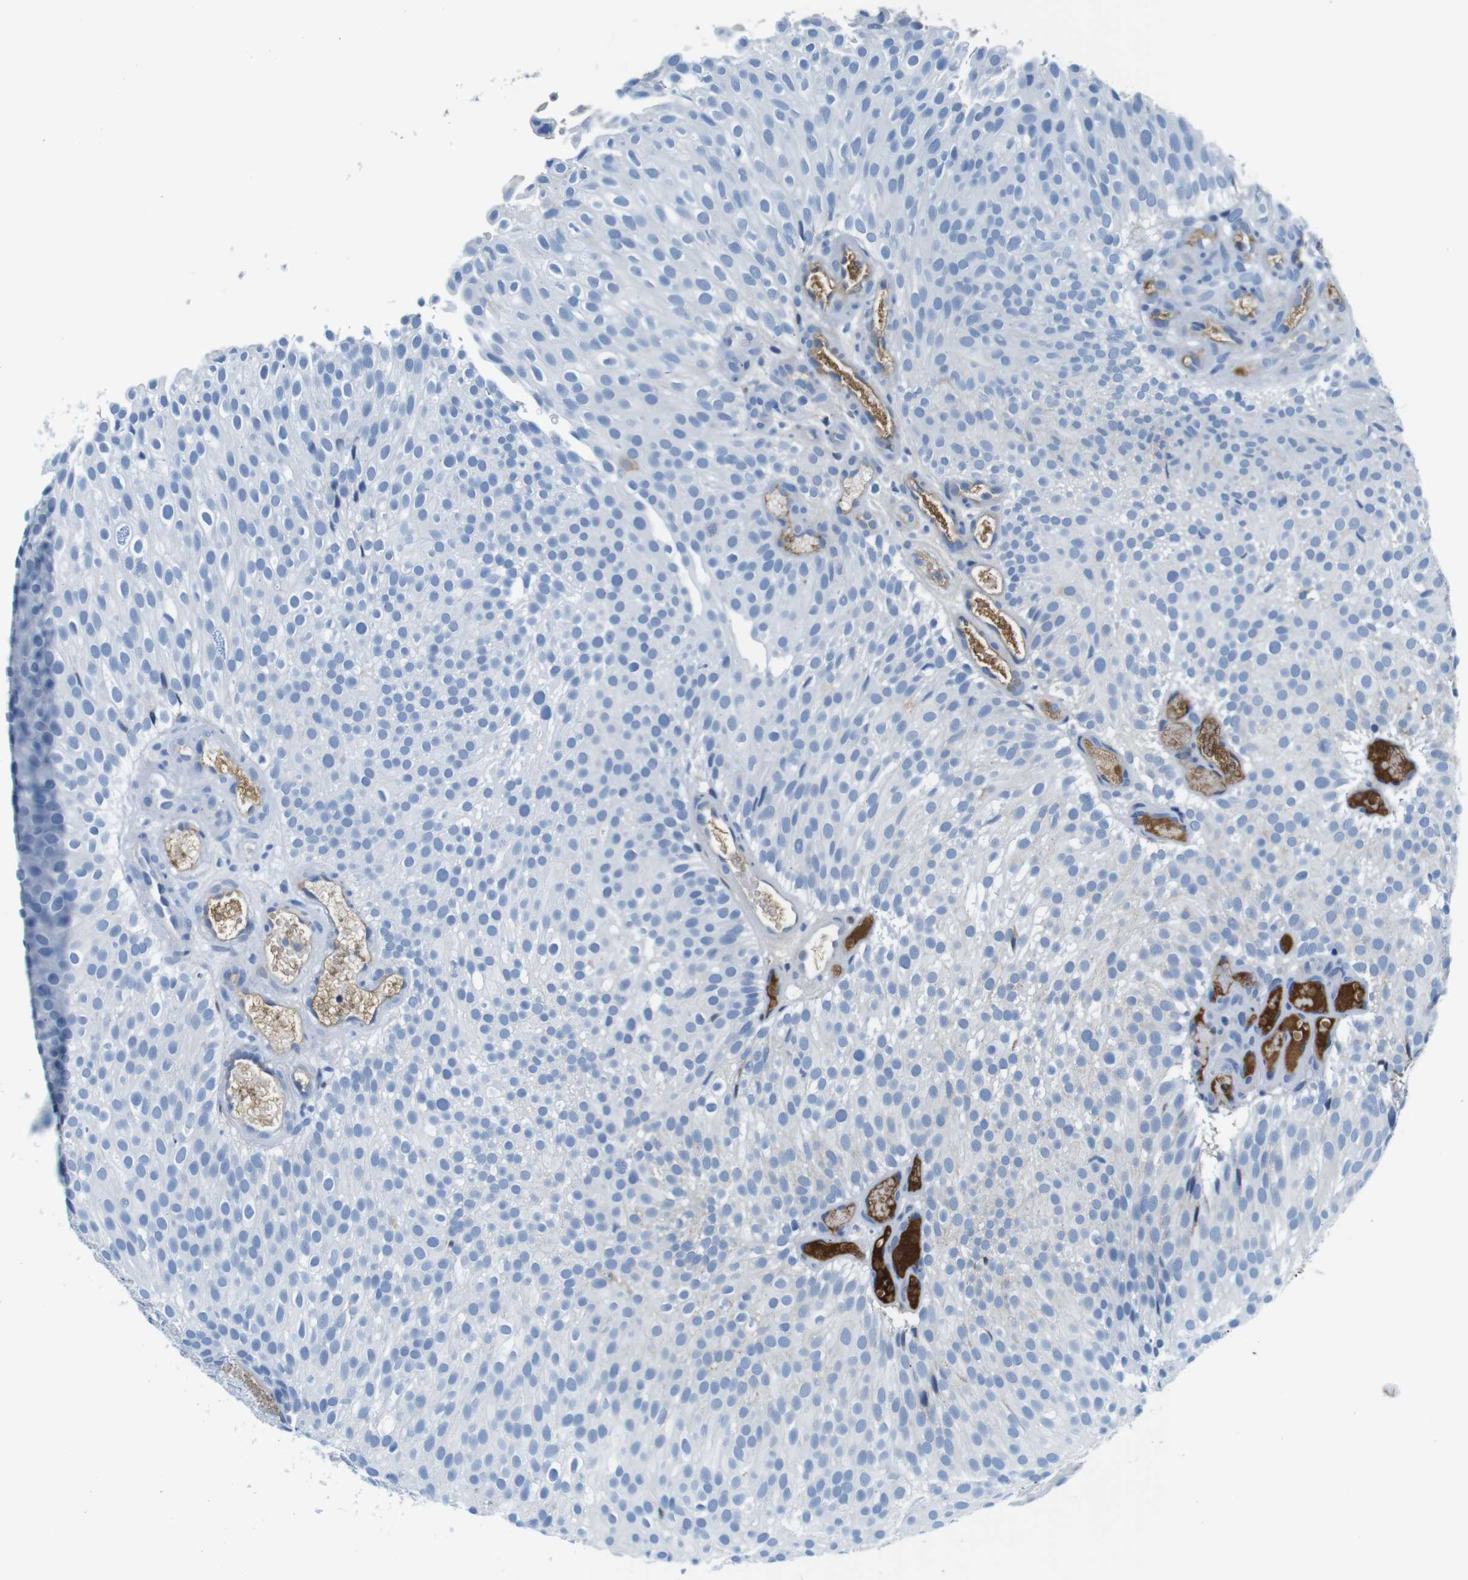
{"staining": {"intensity": "negative", "quantity": "none", "location": "none"}, "tissue": "urothelial cancer", "cell_type": "Tumor cells", "image_type": "cancer", "snomed": [{"axis": "morphology", "description": "Urothelial carcinoma, Low grade"}, {"axis": "topography", "description": "Urinary bladder"}], "caption": "There is no significant staining in tumor cells of low-grade urothelial carcinoma.", "gene": "IGKC", "patient": {"sex": "male", "age": 78}}